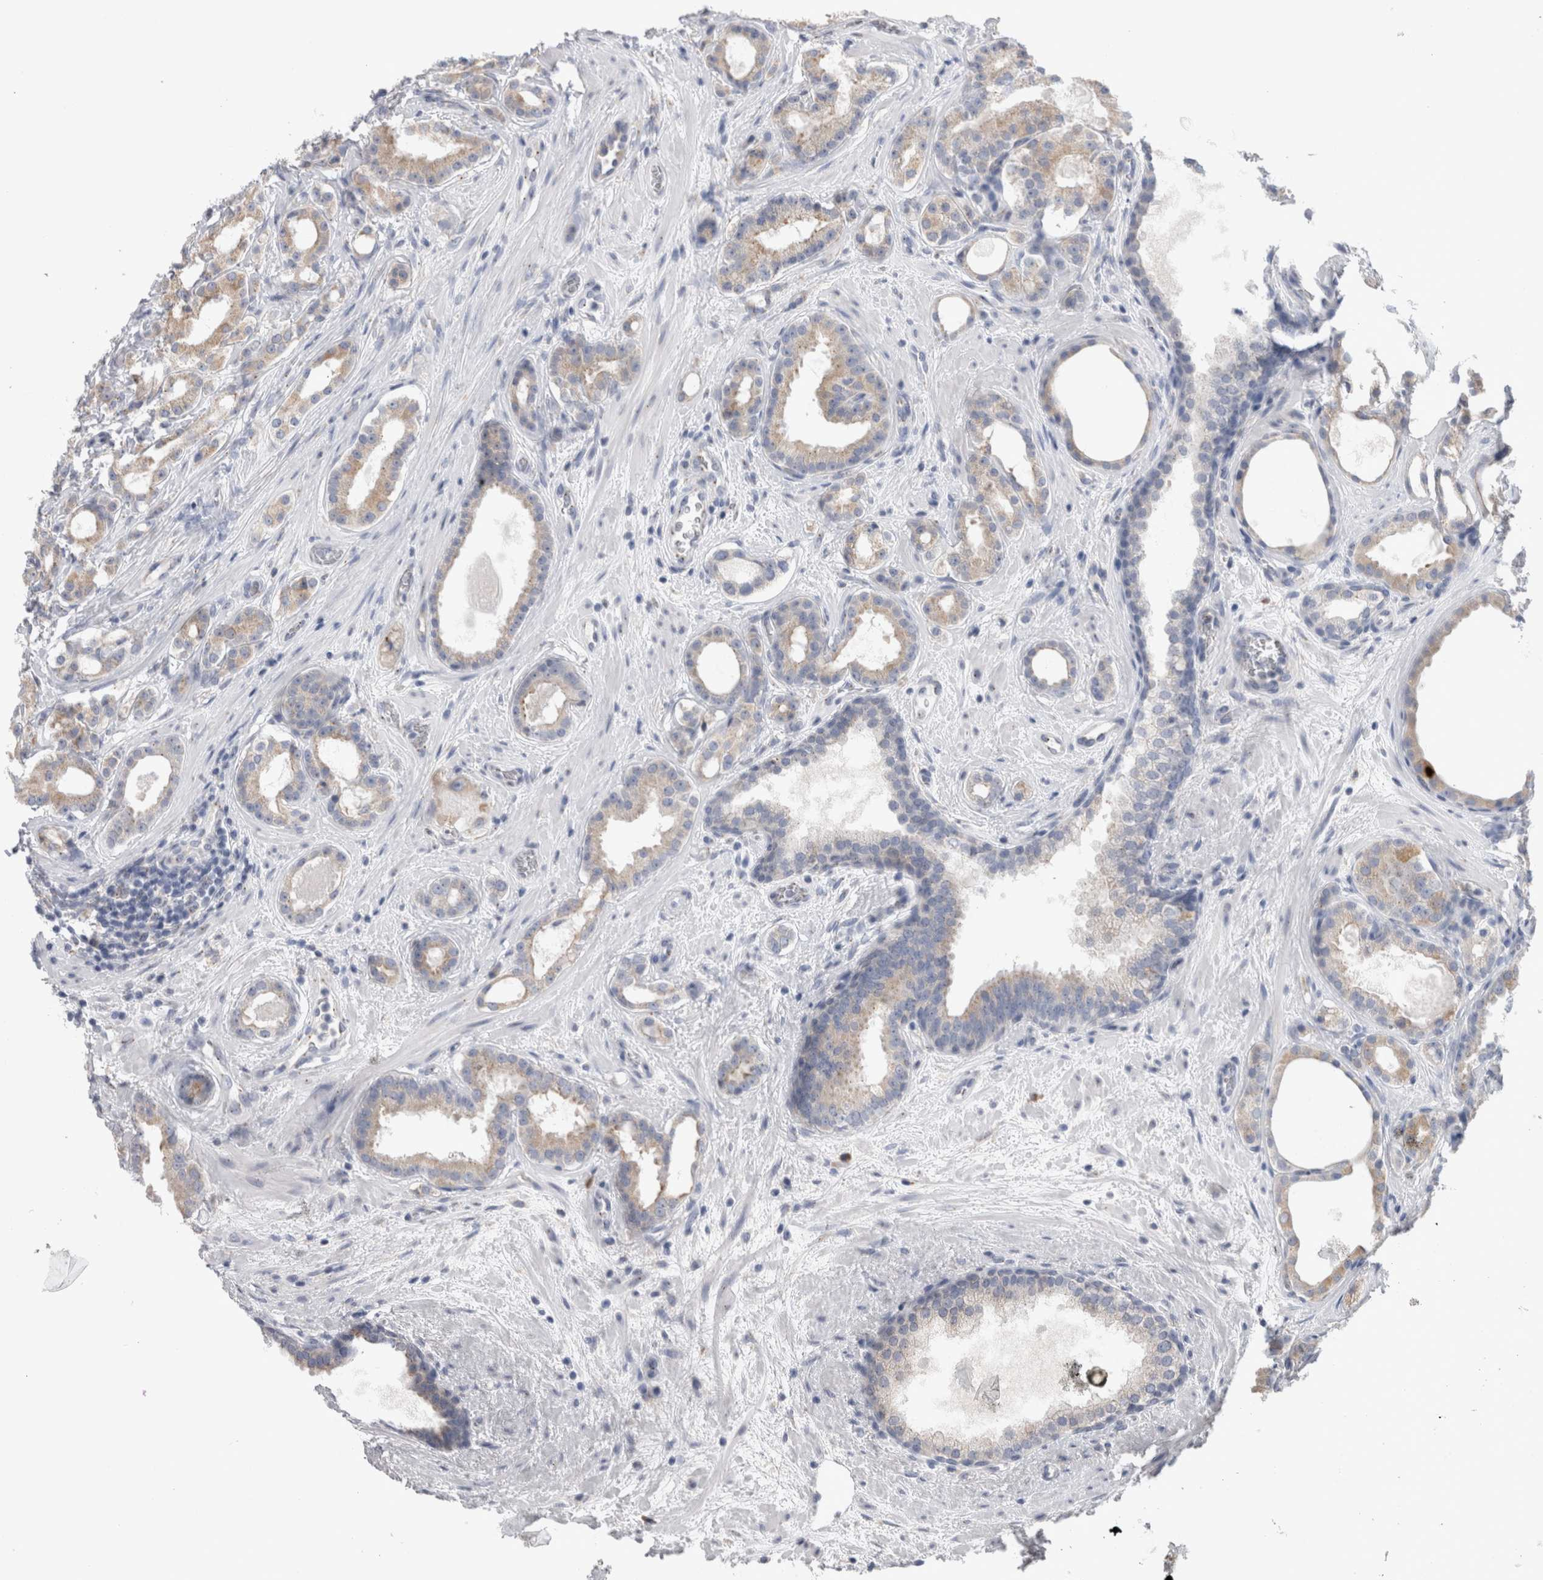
{"staining": {"intensity": "negative", "quantity": "none", "location": "none"}, "tissue": "prostate cancer", "cell_type": "Tumor cells", "image_type": "cancer", "snomed": [{"axis": "morphology", "description": "Adenocarcinoma, High grade"}, {"axis": "topography", "description": "Prostate"}], "caption": "High magnification brightfield microscopy of high-grade adenocarcinoma (prostate) stained with DAB (brown) and counterstained with hematoxylin (blue): tumor cells show no significant staining. The staining was performed using DAB (3,3'-diaminobenzidine) to visualize the protein expression in brown, while the nuclei were stained in blue with hematoxylin (Magnification: 20x).", "gene": "ZNF341", "patient": {"sex": "male", "age": 60}}